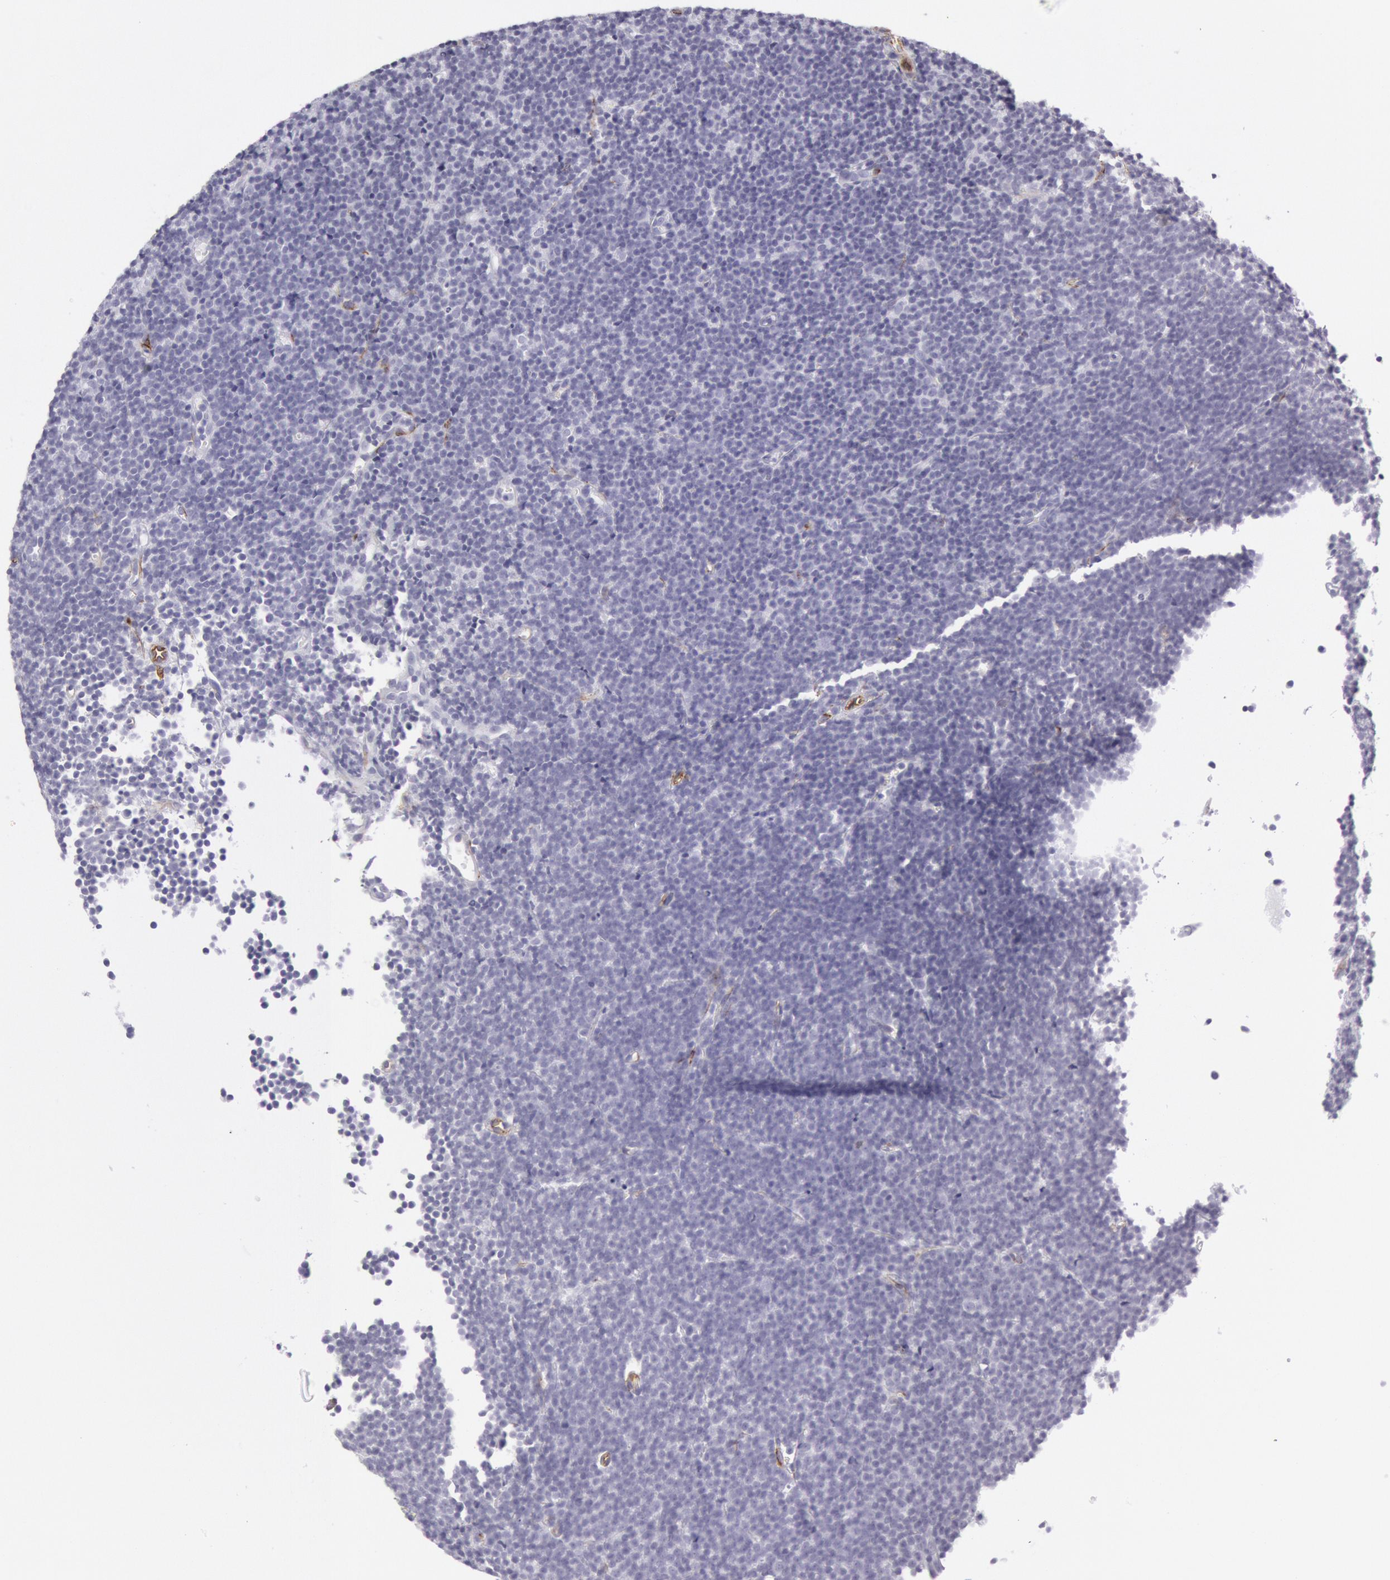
{"staining": {"intensity": "negative", "quantity": "none", "location": "none"}, "tissue": "lymphoma", "cell_type": "Tumor cells", "image_type": "cancer", "snomed": [{"axis": "morphology", "description": "Malignant lymphoma, non-Hodgkin's type, Low grade"}, {"axis": "topography", "description": "Lymph node"}], "caption": "Tumor cells are negative for protein expression in human malignant lymphoma, non-Hodgkin's type (low-grade).", "gene": "CDH13", "patient": {"sex": "male", "age": 57}}